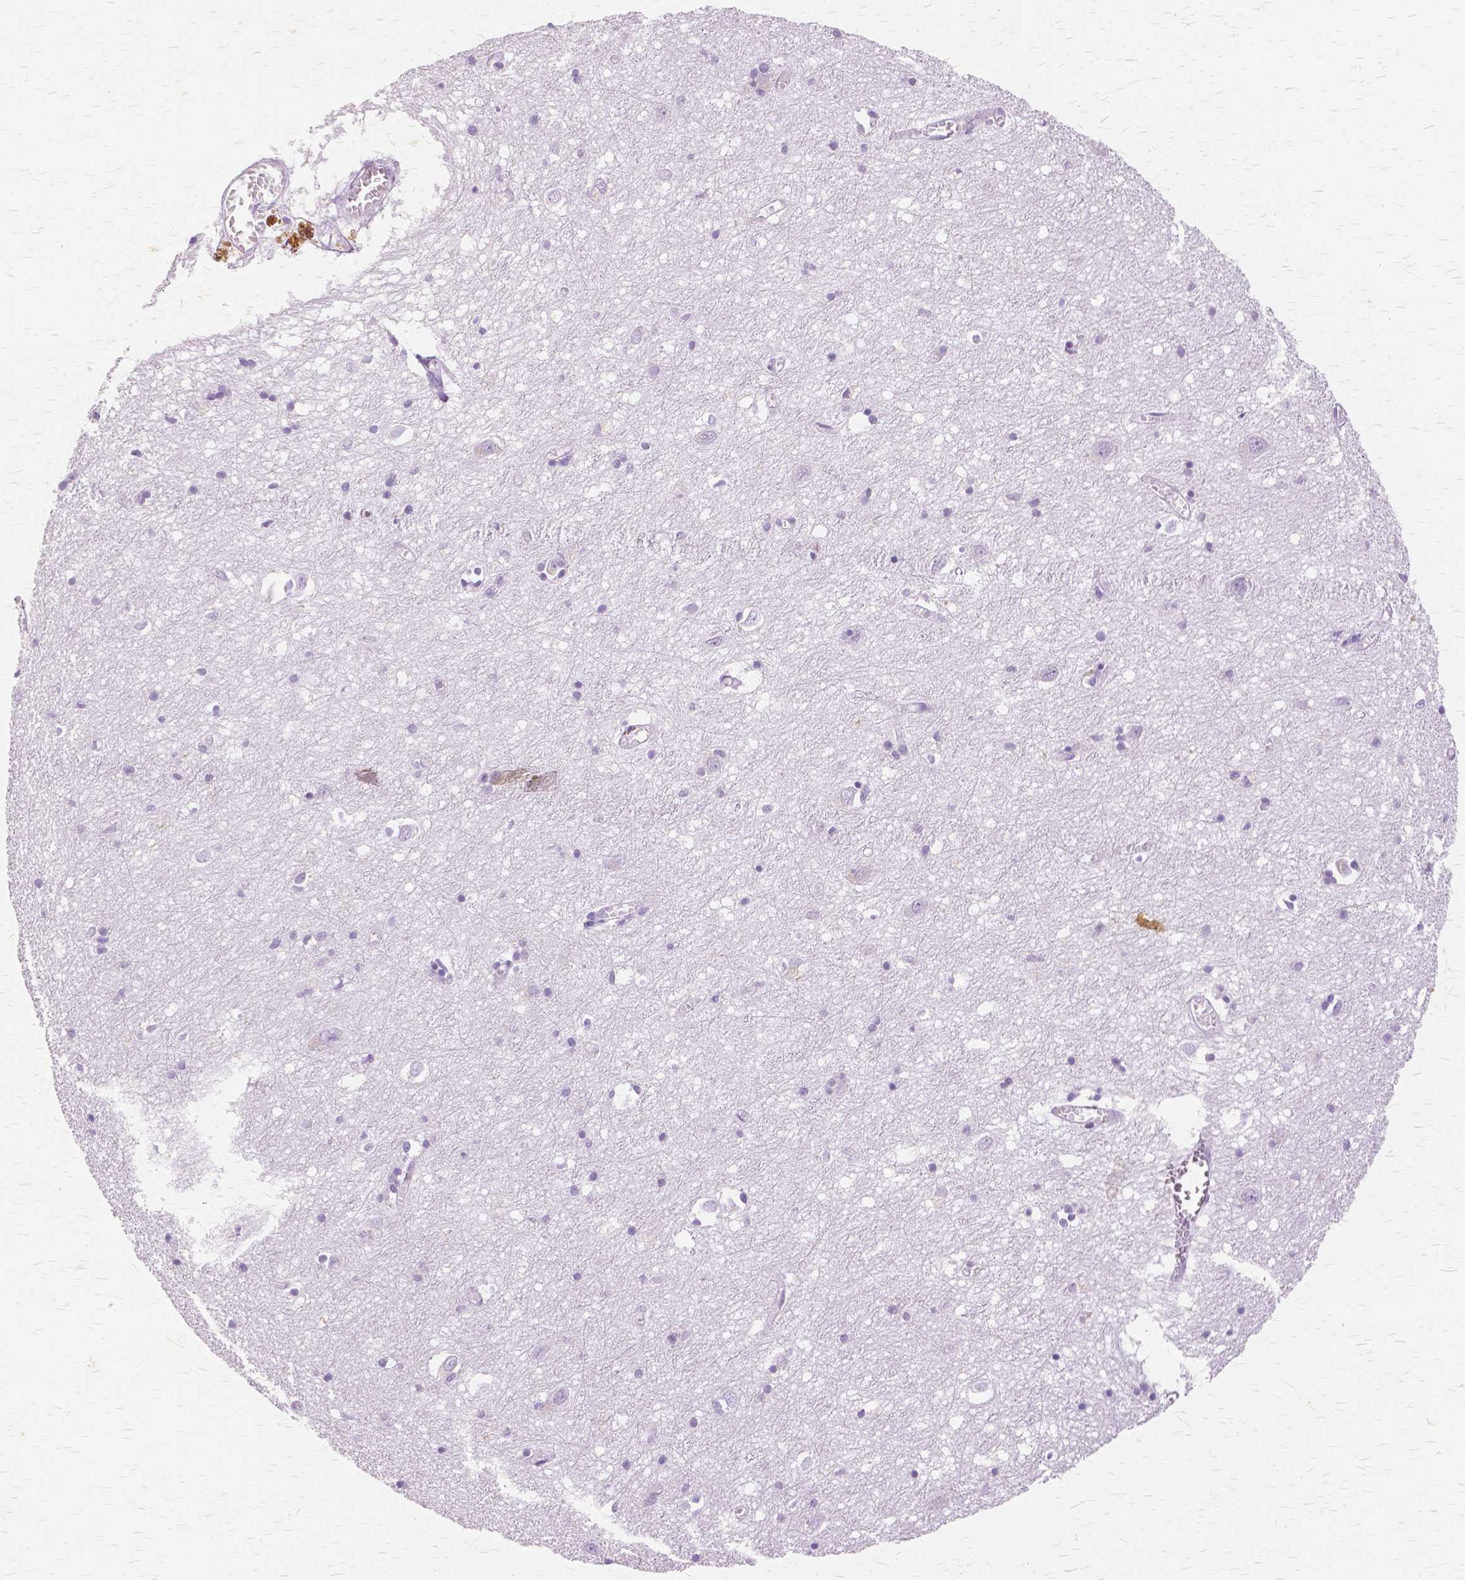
{"staining": {"intensity": "negative", "quantity": "none", "location": "none"}, "tissue": "cerebral cortex", "cell_type": "Endothelial cells", "image_type": "normal", "snomed": [{"axis": "morphology", "description": "Normal tissue, NOS"}, {"axis": "topography", "description": "Cerebral cortex"}], "caption": "Human cerebral cortex stained for a protein using immunohistochemistry (IHC) reveals no positivity in endothelial cells.", "gene": "TGM1", "patient": {"sex": "male", "age": 70}}